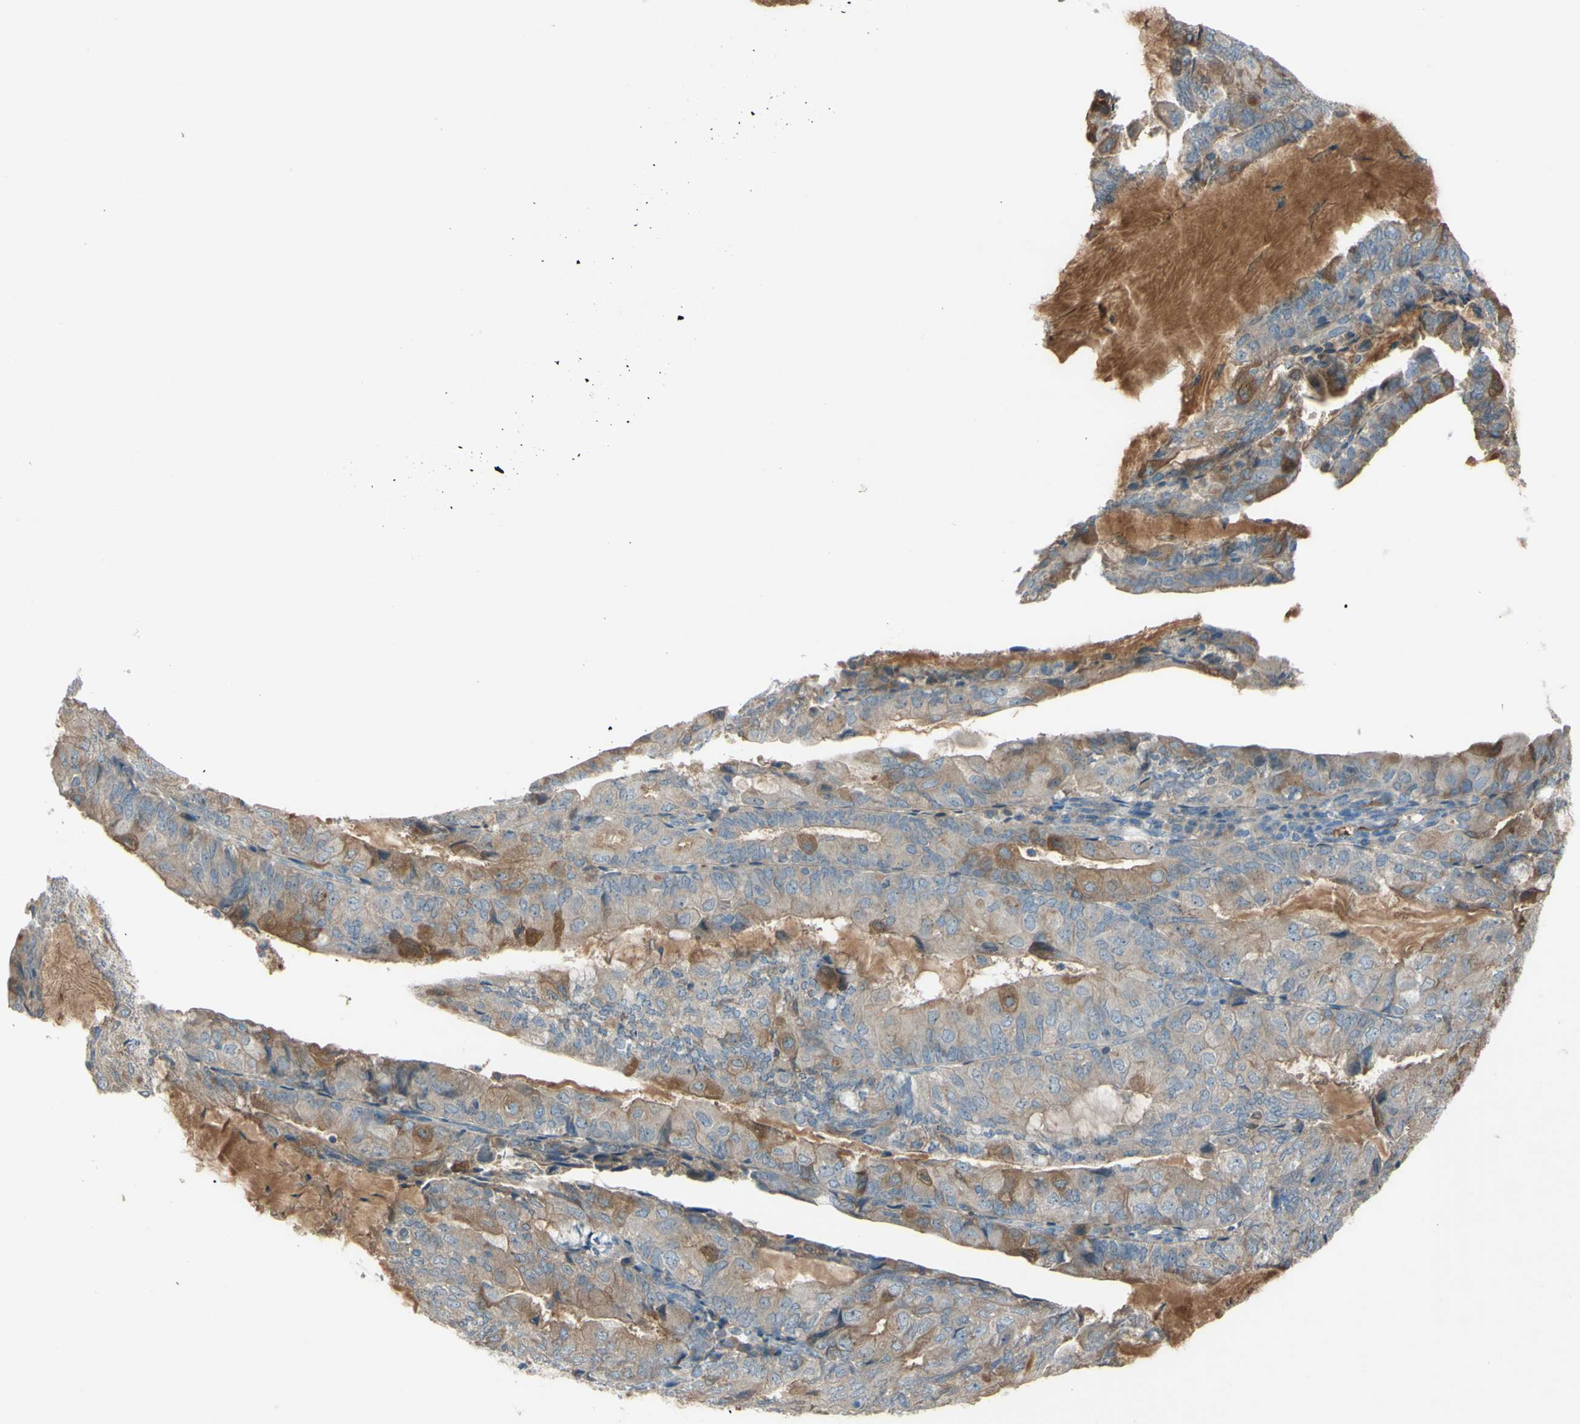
{"staining": {"intensity": "moderate", "quantity": ">75%", "location": "cytoplasmic/membranous"}, "tissue": "endometrial cancer", "cell_type": "Tumor cells", "image_type": "cancer", "snomed": [{"axis": "morphology", "description": "Adenocarcinoma, NOS"}, {"axis": "topography", "description": "Endometrium"}], "caption": "Endometrial cancer (adenocarcinoma) stained for a protein (brown) reveals moderate cytoplasmic/membranous positive positivity in about >75% of tumor cells.", "gene": "ATRN", "patient": {"sex": "female", "age": 81}}